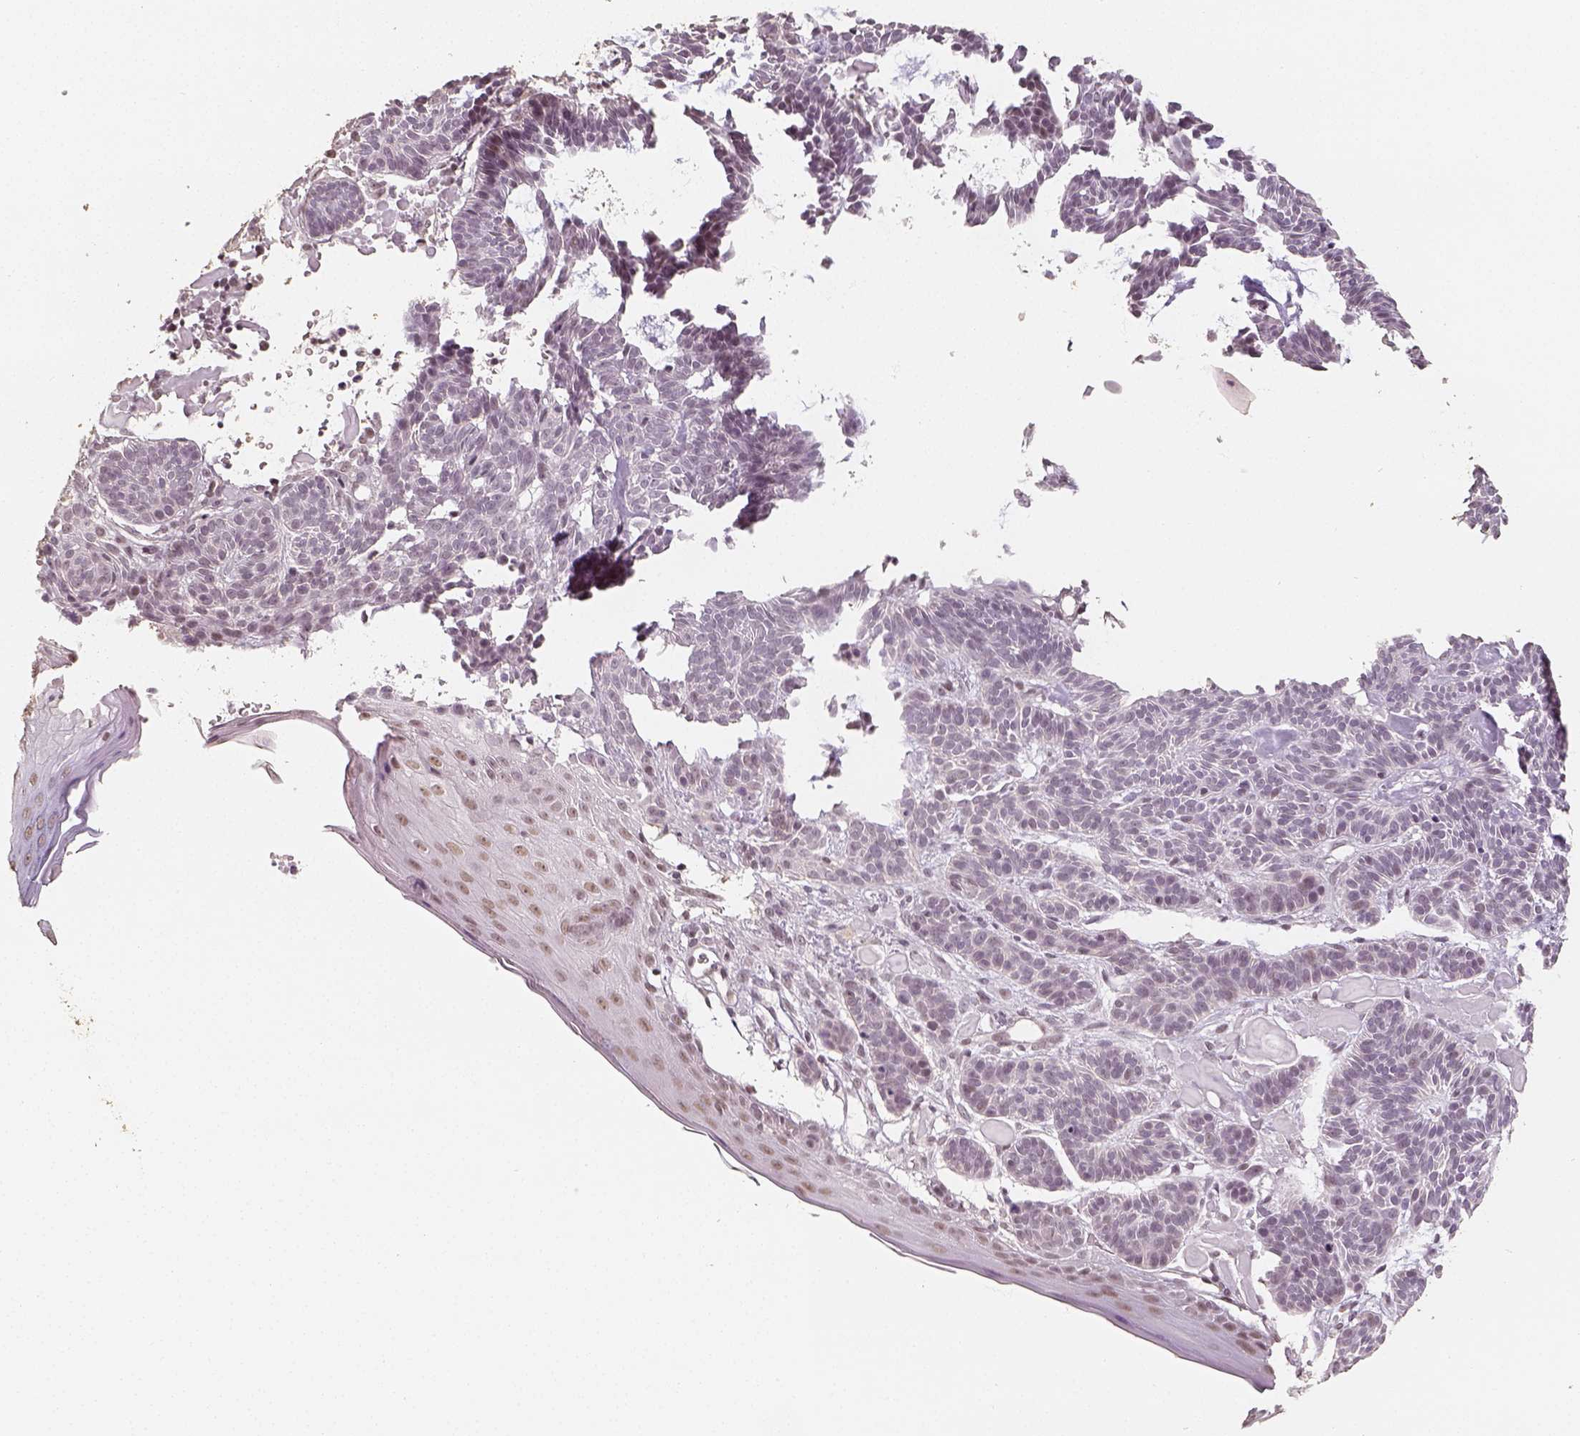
{"staining": {"intensity": "negative", "quantity": "none", "location": "none"}, "tissue": "skin cancer", "cell_type": "Tumor cells", "image_type": "cancer", "snomed": [{"axis": "morphology", "description": "Basal cell carcinoma"}, {"axis": "topography", "description": "Skin"}], "caption": "An image of human basal cell carcinoma (skin) is negative for staining in tumor cells.", "gene": "HDAC1", "patient": {"sex": "male", "age": 85}}